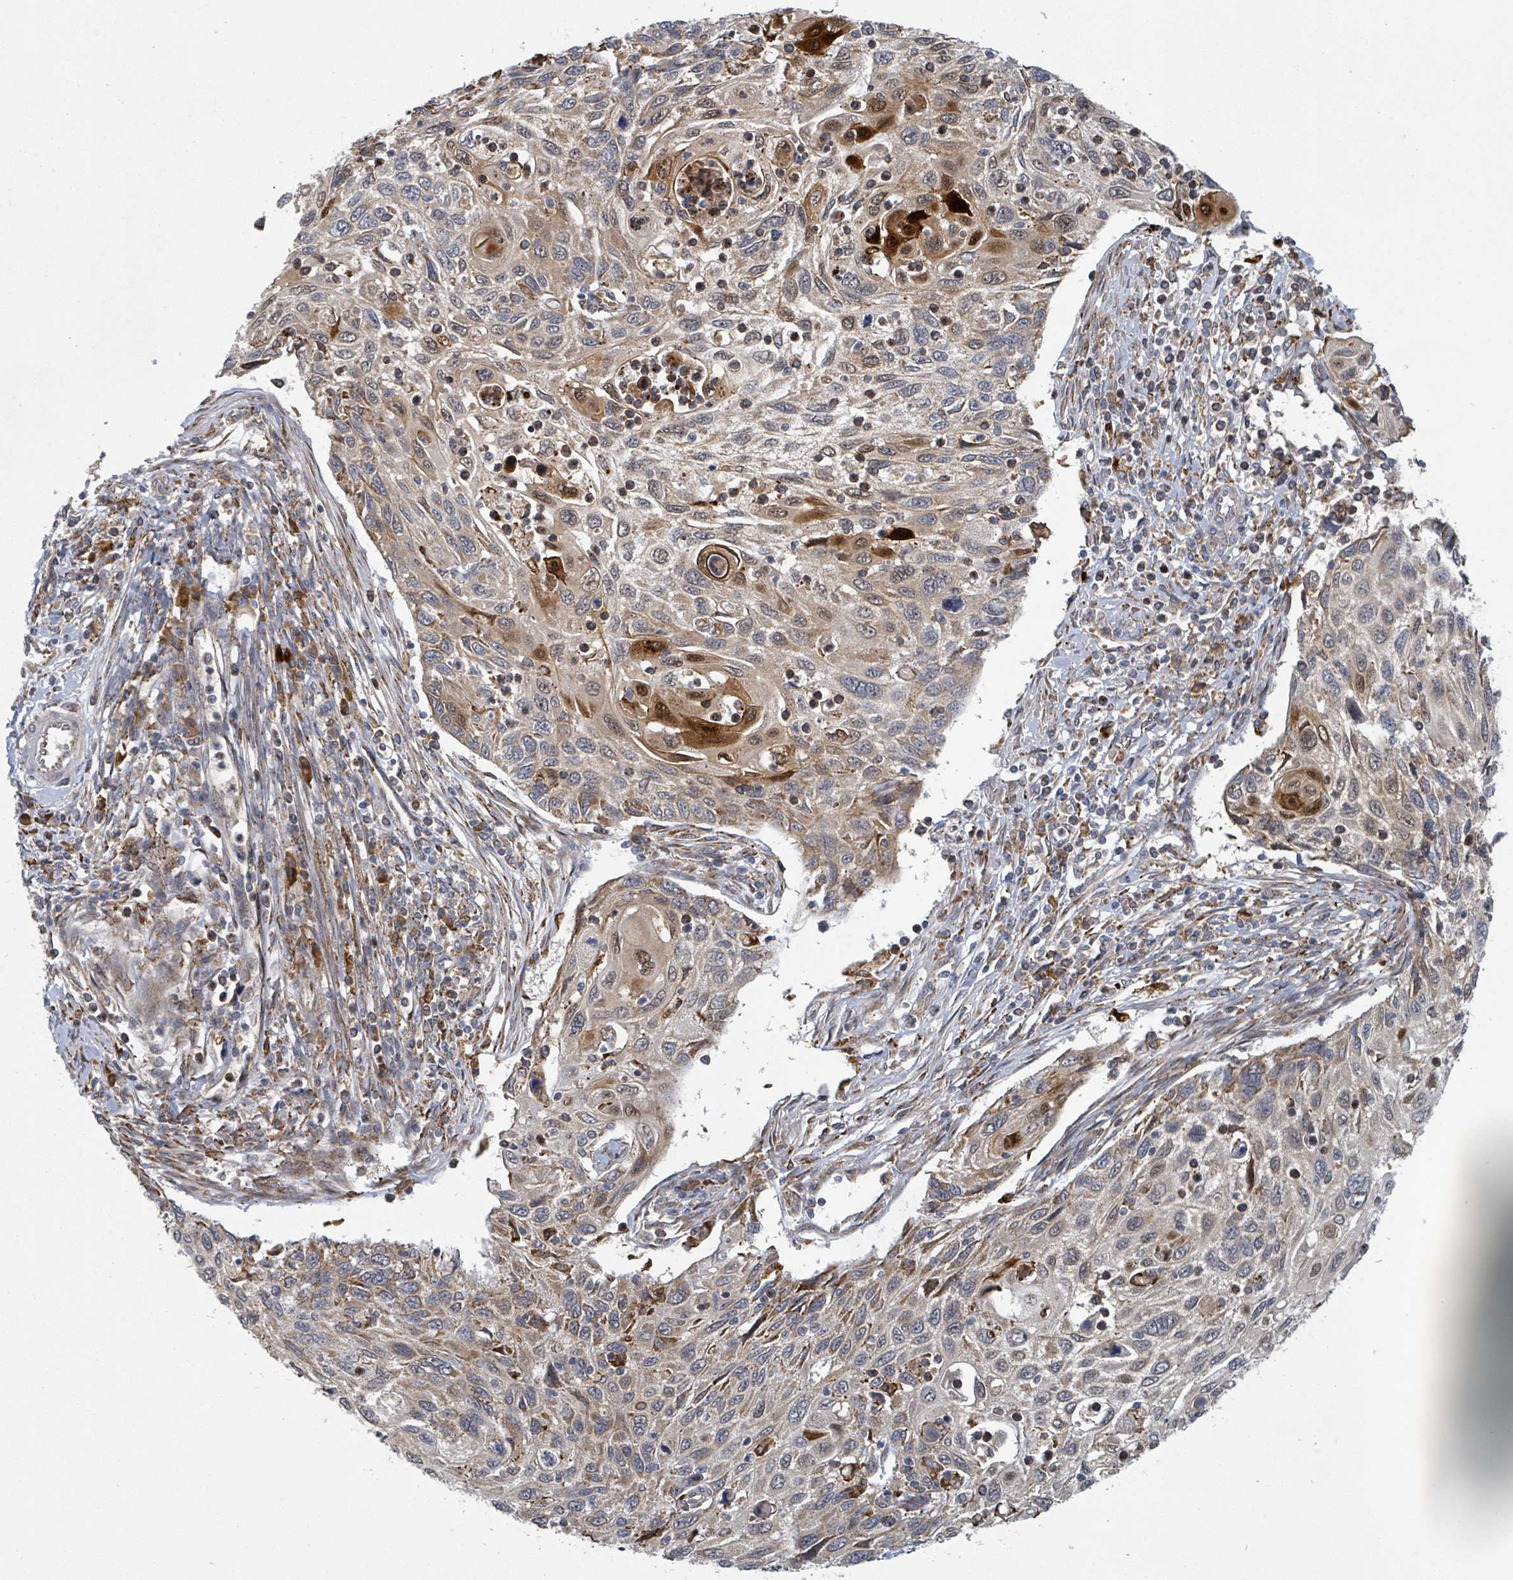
{"staining": {"intensity": "moderate", "quantity": ">75%", "location": "cytoplasmic/membranous,nuclear"}, "tissue": "cervical cancer", "cell_type": "Tumor cells", "image_type": "cancer", "snomed": [{"axis": "morphology", "description": "Squamous cell carcinoma, NOS"}, {"axis": "topography", "description": "Cervix"}], "caption": "Immunohistochemical staining of squamous cell carcinoma (cervical) demonstrates moderate cytoplasmic/membranous and nuclear protein expression in about >75% of tumor cells. Immunohistochemistry stains the protein in brown and the nuclei are stained blue.", "gene": "SHROOM2", "patient": {"sex": "female", "age": 70}}